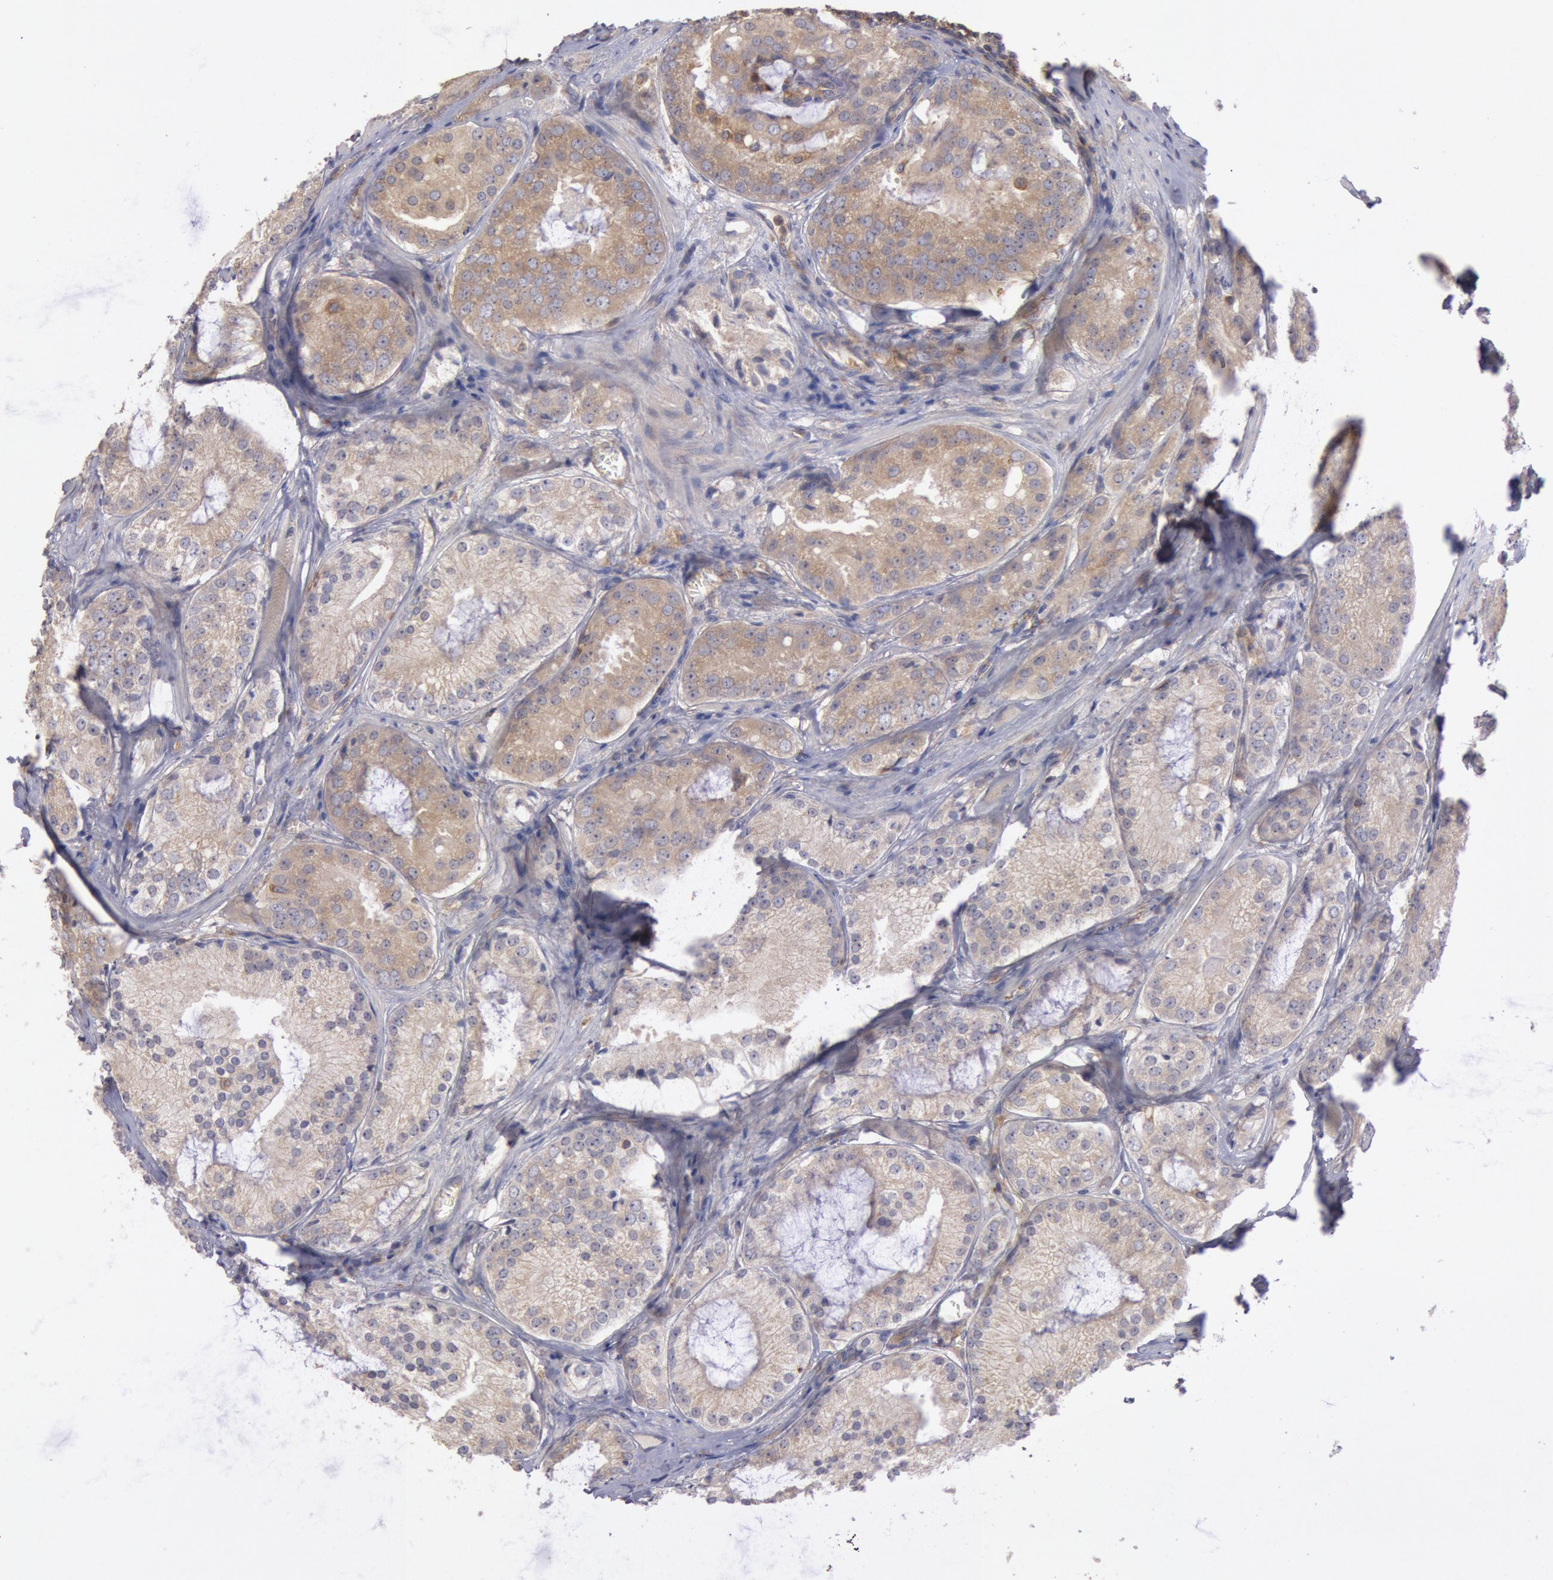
{"staining": {"intensity": "weak", "quantity": "25%-75%", "location": "cytoplasmic/membranous"}, "tissue": "prostate cancer", "cell_type": "Tumor cells", "image_type": "cancer", "snomed": [{"axis": "morphology", "description": "Adenocarcinoma, Medium grade"}, {"axis": "topography", "description": "Prostate"}], "caption": "Weak cytoplasmic/membranous positivity for a protein is appreciated in about 25%-75% of tumor cells of prostate adenocarcinoma (medium-grade) using immunohistochemistry.", "gene": "PIK3R1", "patient": {"sex": "male", "age": 60}}